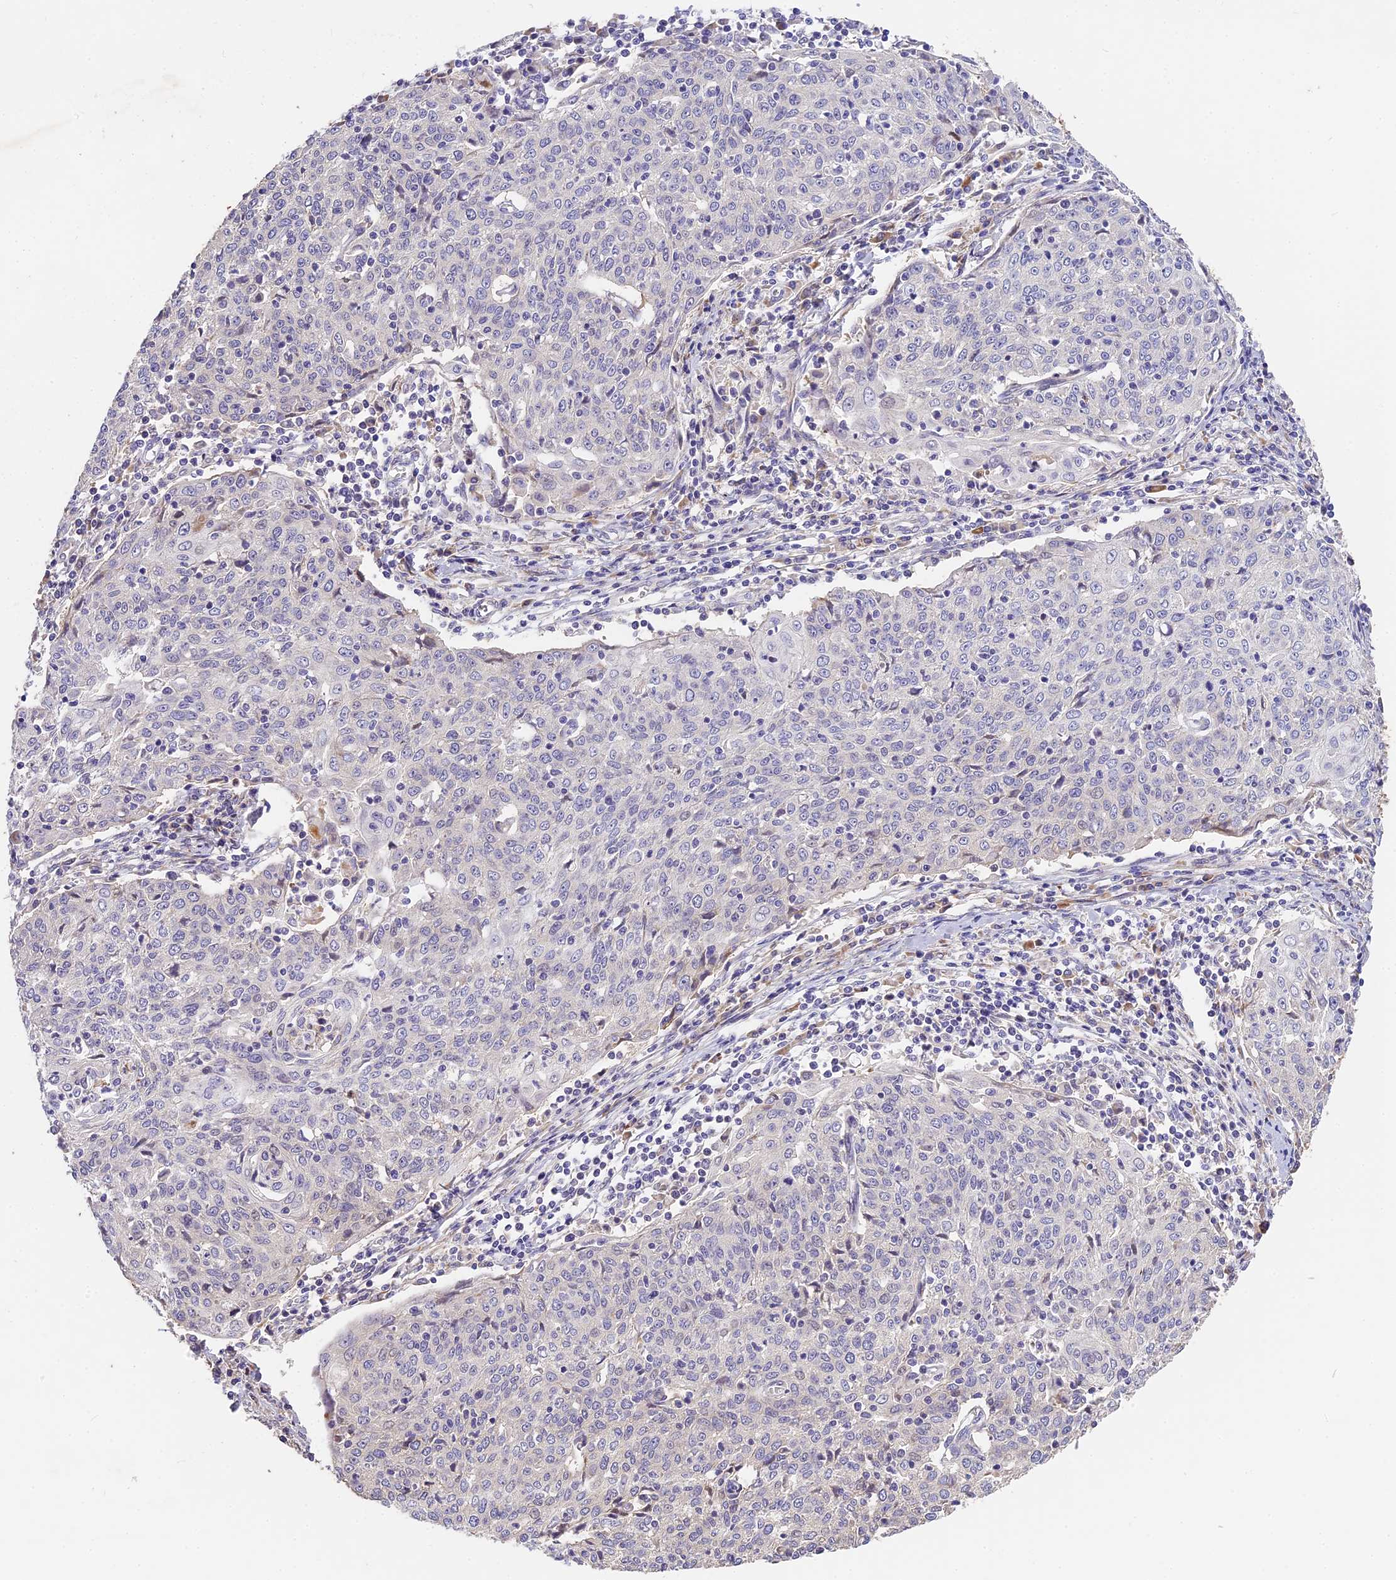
{"staining": {"intensity": "negative", "quantity": "none", "location": "none"}, "tissue": "cervical cancer", "cell_type": "Tumor cells", "image_type": "cancer", "snomed": [{"axis": "morphology", "description": "Squamous cell carcinoma, NOS"}, {"axis": "topography", "description": "Cervix"}], "caption": "Photomicrograph shows no protein staining in tumor cells of cervical cancer (squamous cell carcinoma) tissue.", "gene": "BSCL2", "patient": {"sex": "female", "age": 48}}